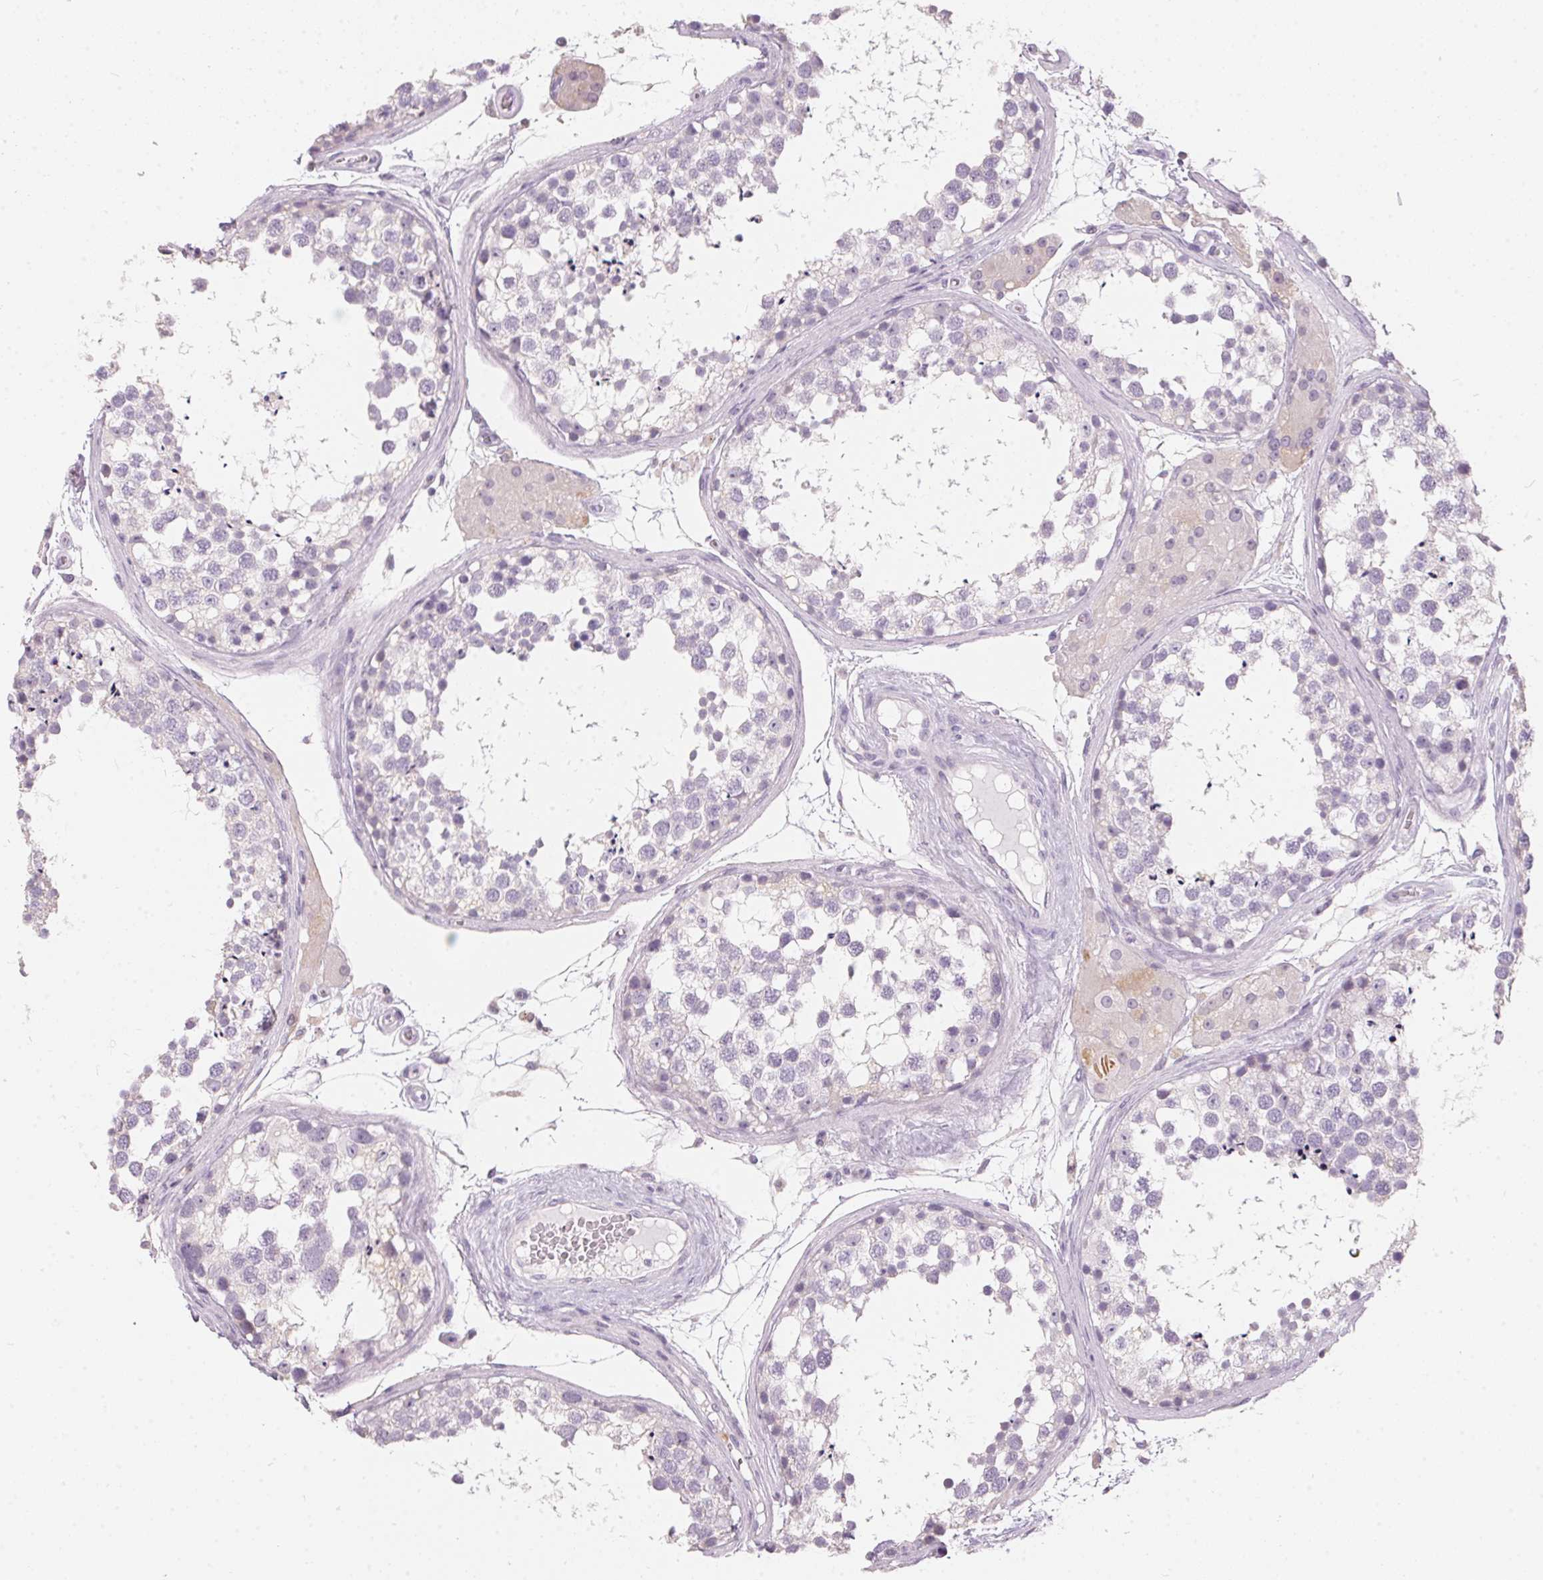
{"staining": {"intensity": "negative", "quantity": "none", "location": "none"}, "tissue": "testis", "cell_type": "Cells in seminiferous ducts", "image_type": "normal", "snomed": [{"axis": "morphology", "description": "Normal tissue, NOS"}, {"axis": "morphology", "description": "Seminoma, NOS"}, {"axis": "topography", "description": "Testis"}], "caption": "A micrograph of testis stained for a protein displays no brown staining in cells in seminiferous ducts. (DAB immunohistochemistry with hematoxylin counter stain).", "gene": "SERPINB1", "patient": {"sex": "male", "age": 65}}